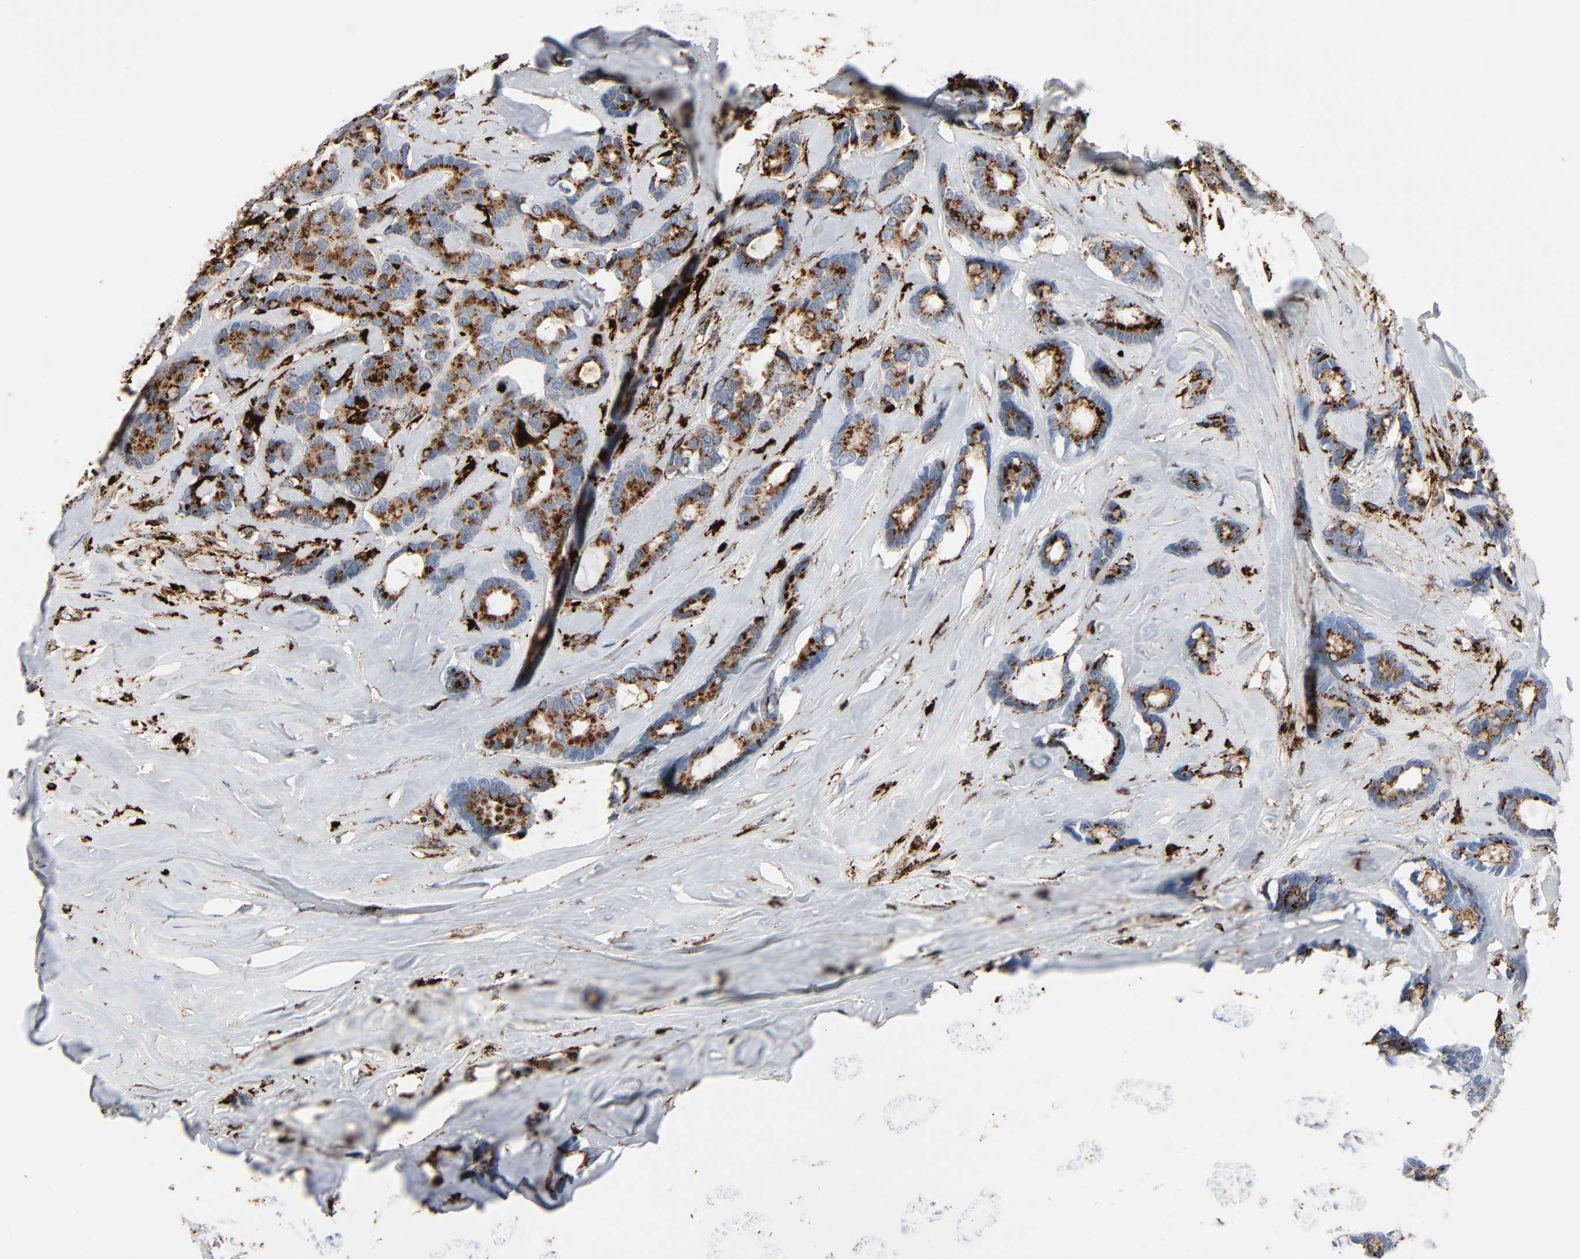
{"staining": {"intensity": "strong", "quantity": ">75%", "location": "cytoplasmic/membranous"}, "tissue": "breast cancer", "cell_type": "Tumor cells", "image_type": "cancer", "snomed": [{"axis": "morphology", "description": "Duct carcinoma"}, {"axis": "topography", "description": "Breast"}], "caption": "Immunohistochemical staining of breast cancer (infiltrating ductal carcinoma) demonstrates high levels of strong cytoplasmic/membranous protein expression in approximately >75% of tumor cells.", "gene": "PSAP", "patient": {"sex": "female", "age": 87}}